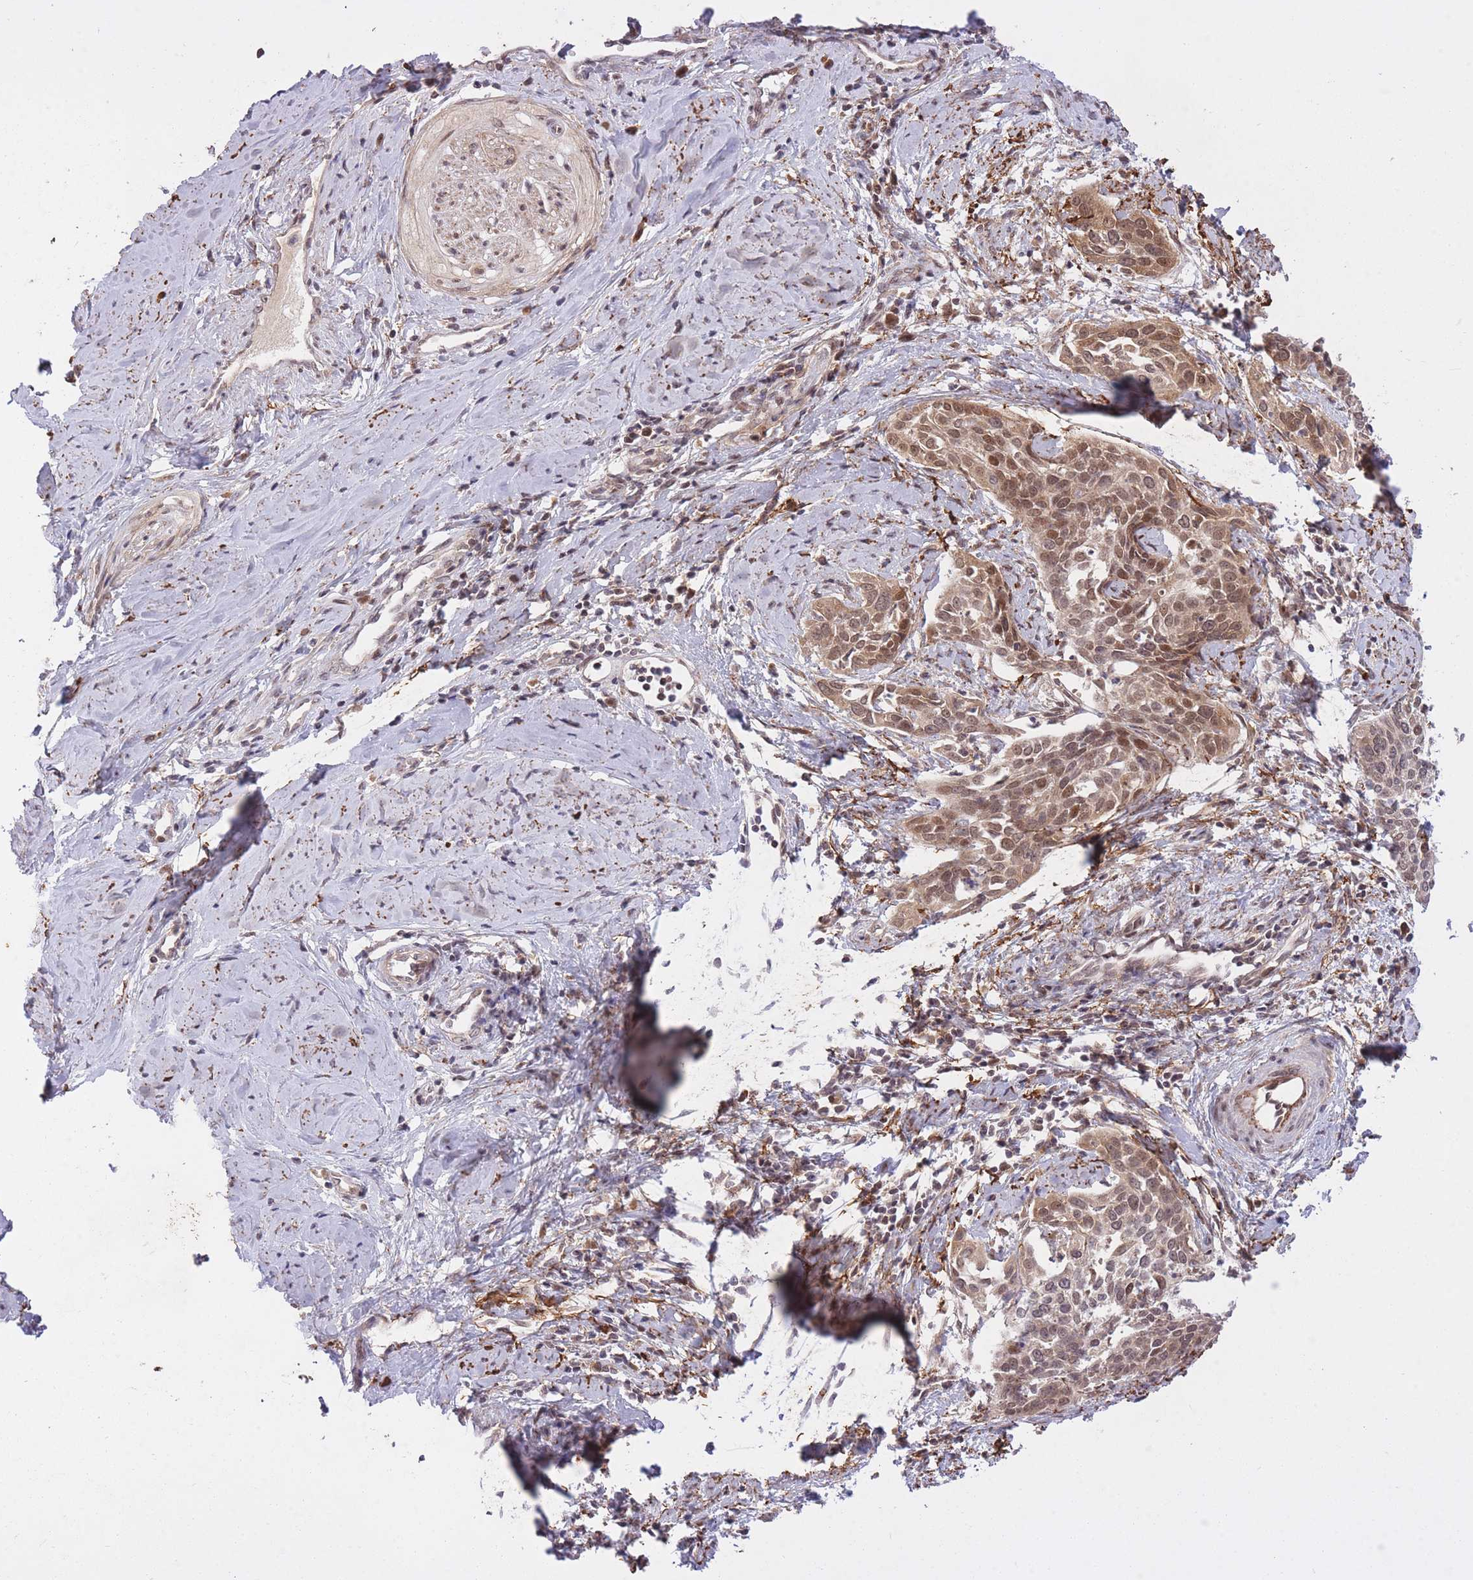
{"staining": {"intensity": "moderate", "quantity": "25%-75%", "location": "cytoplasmic/membranous,nuclear"}, "tissue": "cervical cancer", "cell_type": "Tumor cells", "image_type": "cancer", "snomed": [{"axis": "morphology", "description": "Squamous cell carcinoma, NOS"}, {"axis": "topography", "description": "Cervix"}], "caption": "A brown stain highlights moderate cytoplasmic/membranous and nuclear expression of a protein in cervical cancer tumor cells. (DAB IHC, brown staining for protein, blue staining for nuclei).", "gene": "ZNF391", "patient": {"sex": "female", "age": 44}}